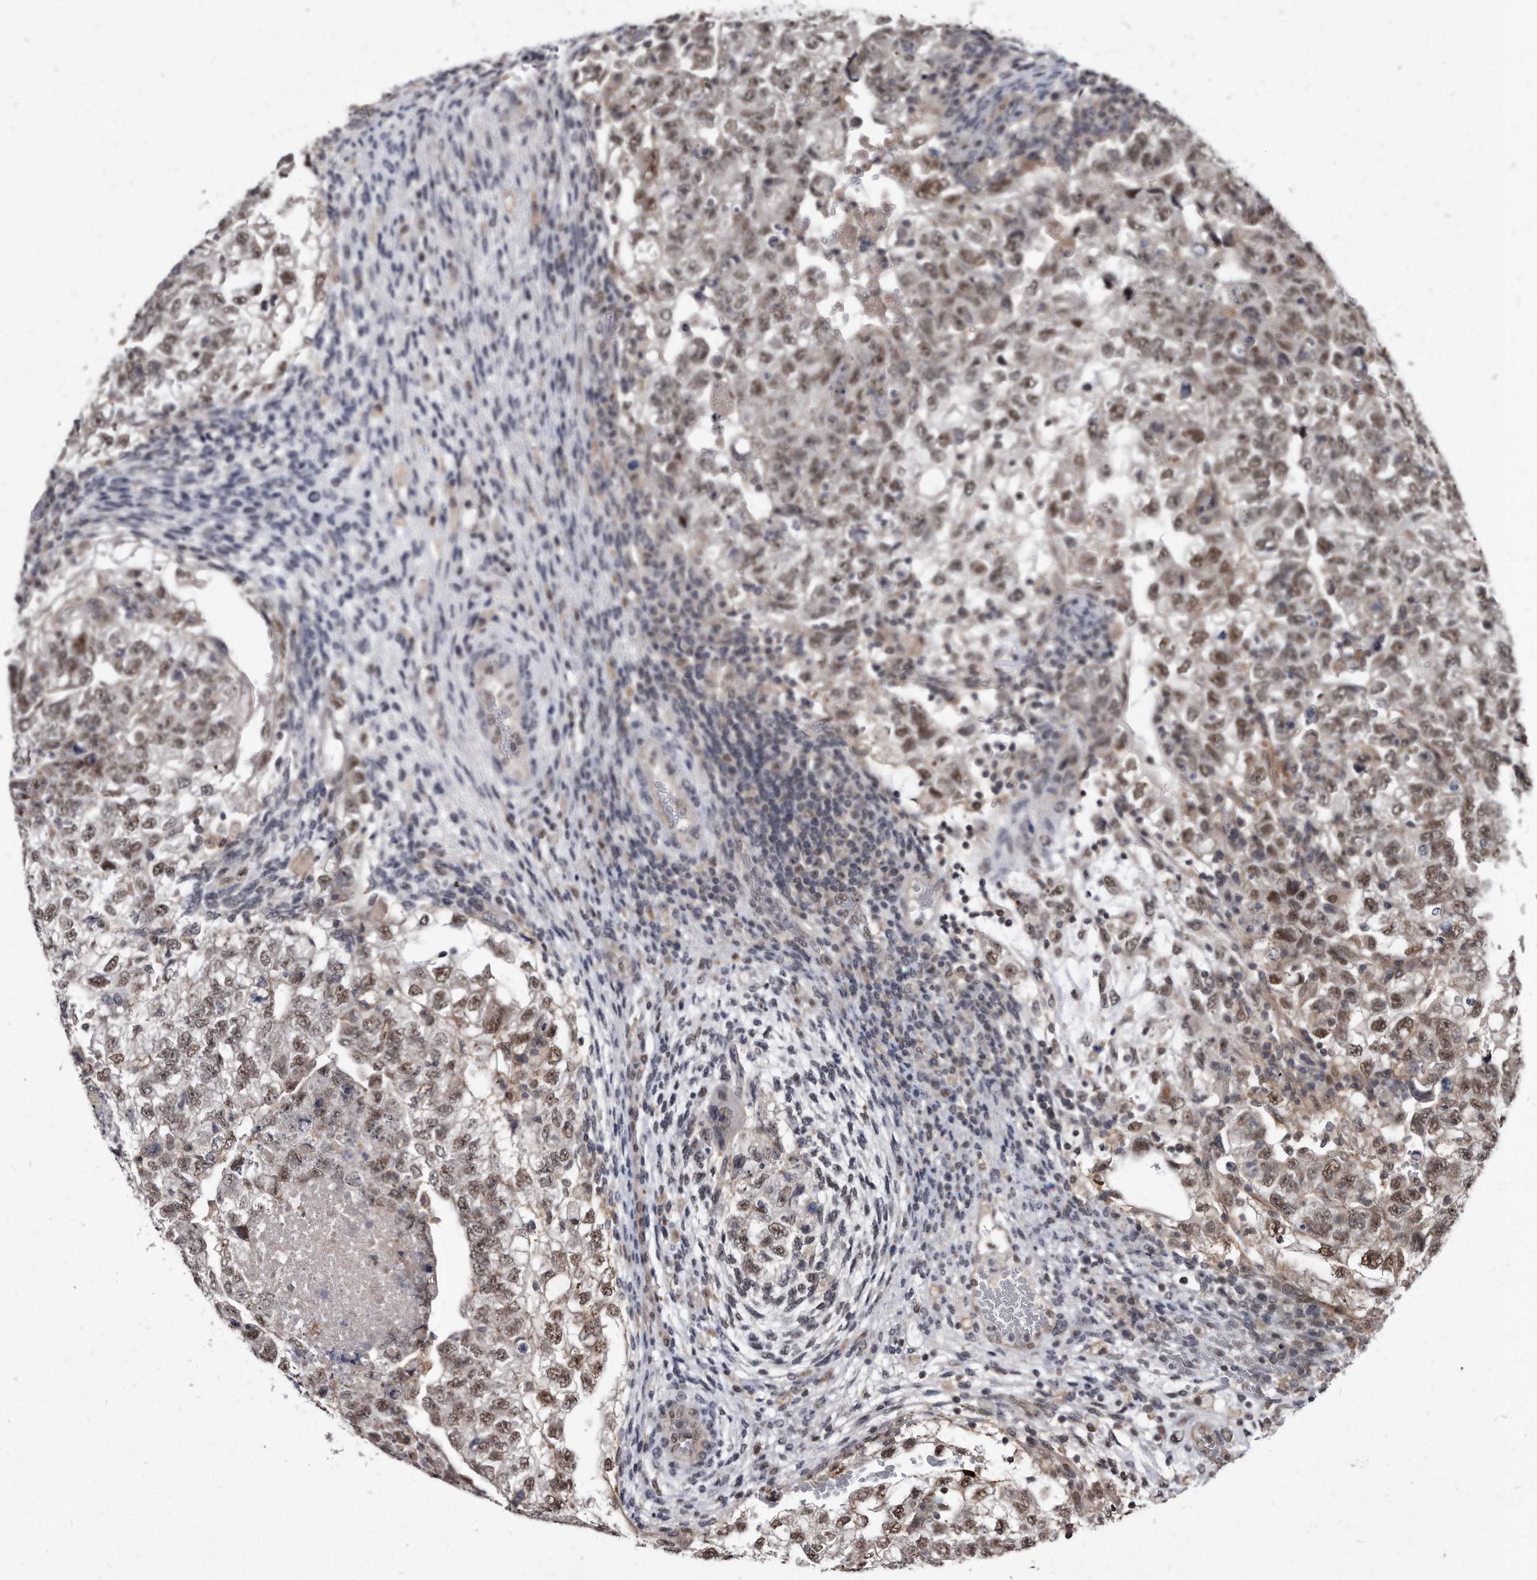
{"staining": {"intensity": "moderate", "quantity": ">75%", "location": "nuclear"}, "tissue": "testis cancer", "cell_type": "Tumor cells", "image_type": "cancer", "snomed": [{"axis": "morphology", "description": "Carcinoma, Embryonal, NOS"}, {"axis": "topography", "description": "Testis"}], "caption": "Testis cancer (embryonal carcinoma) stained with a protein marker exhibits moderate staining in tumor cells.", "gene": "KLHDC3", "patient": {"sex": "male", "age": 36}}